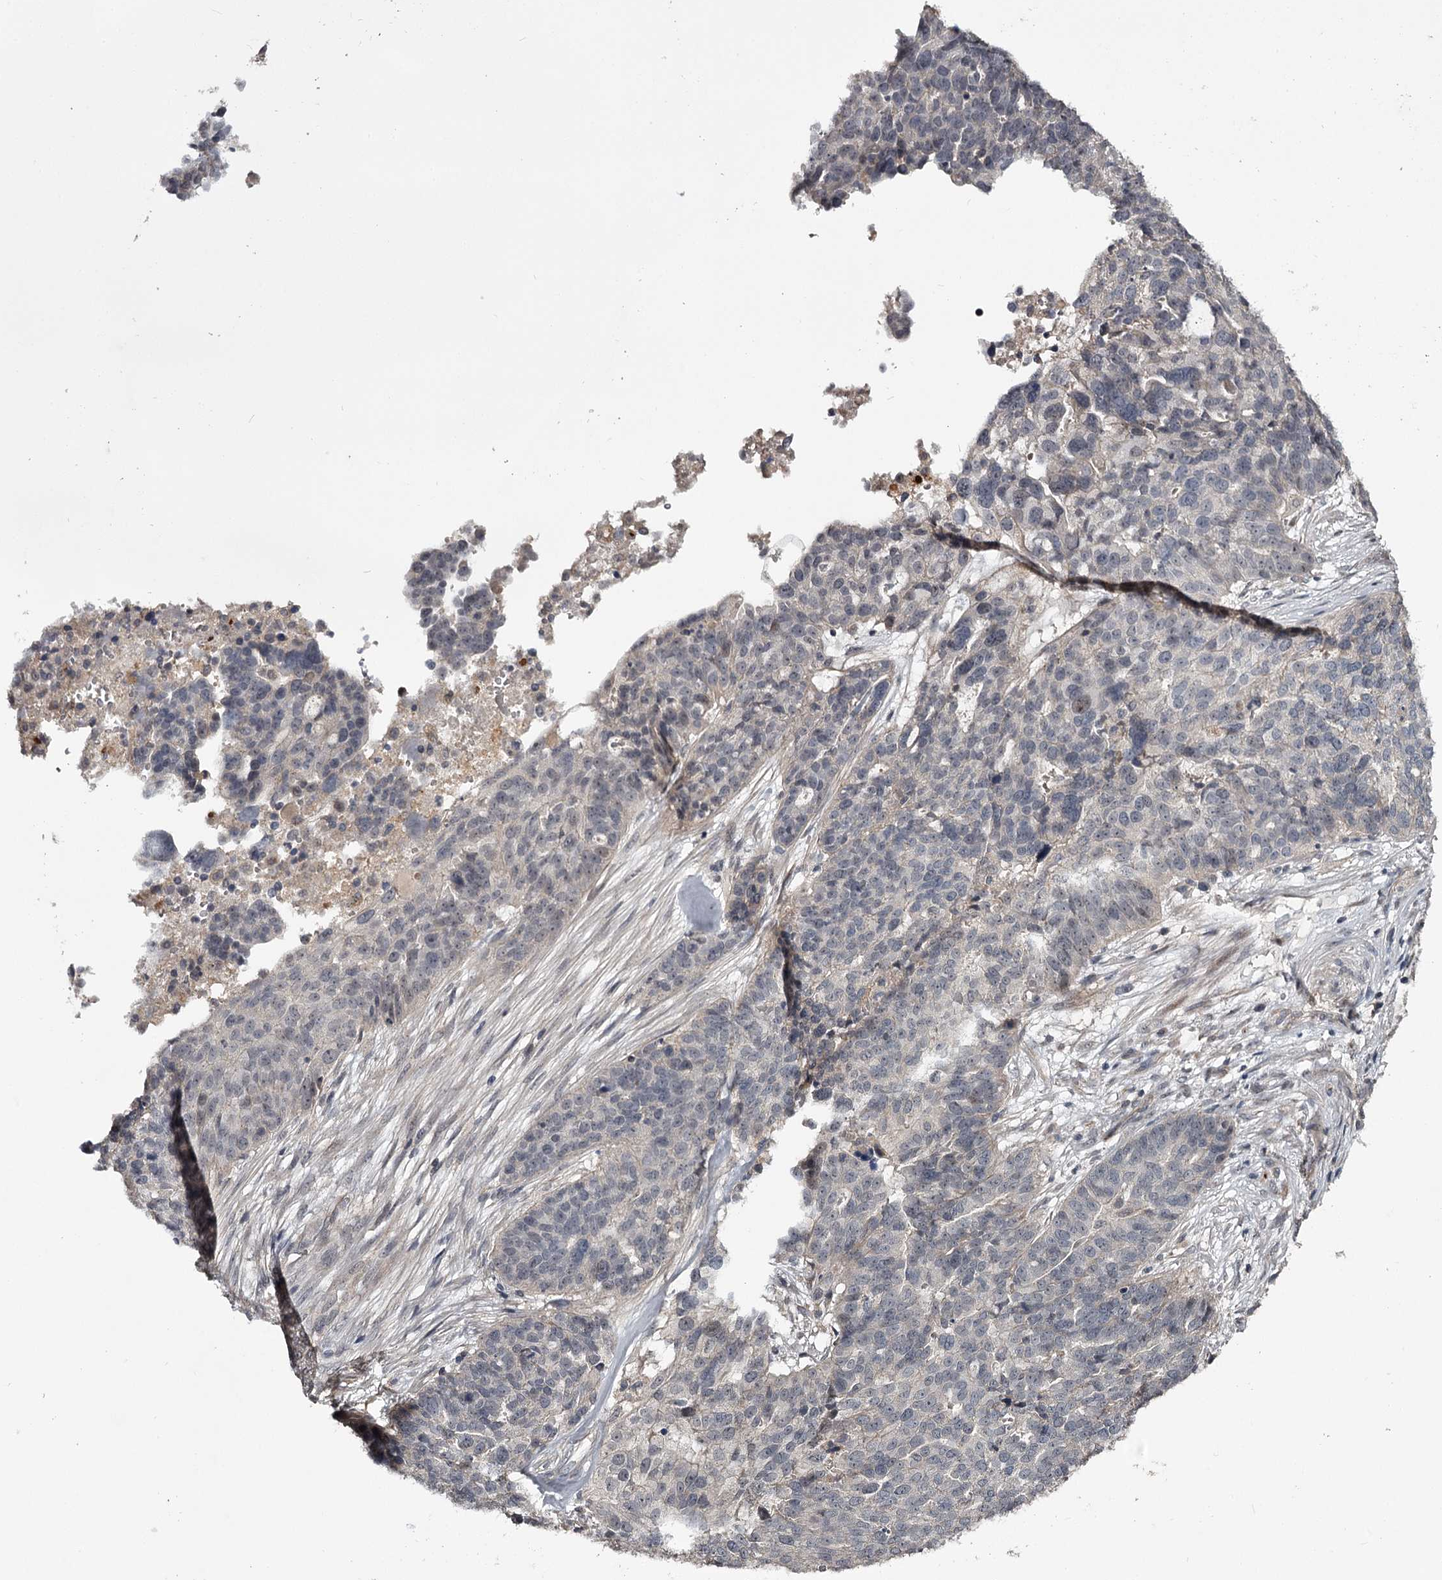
{"staining": {"intensity": "negative", "quantity": "none", "location": "none"}, "tissue": "ovarian cancer", "cell_type": "Tumor cells", "image_type": "cancer", "snomed": [{"axis": "morphology", "description": "Cystadenocarcinoma, serous, NOS"}, {"axis": "topography", "description": "Ovary"}], "caption": "DAB (3,3'-diaminobenzidine) immunohistochemical staining of human ovarian cancer (serous cystadenocarcinoma) shows no significant positivity in tumor cells.", "gene": "CWF19L2", "patient": {"sex": "female", "age": 59}}